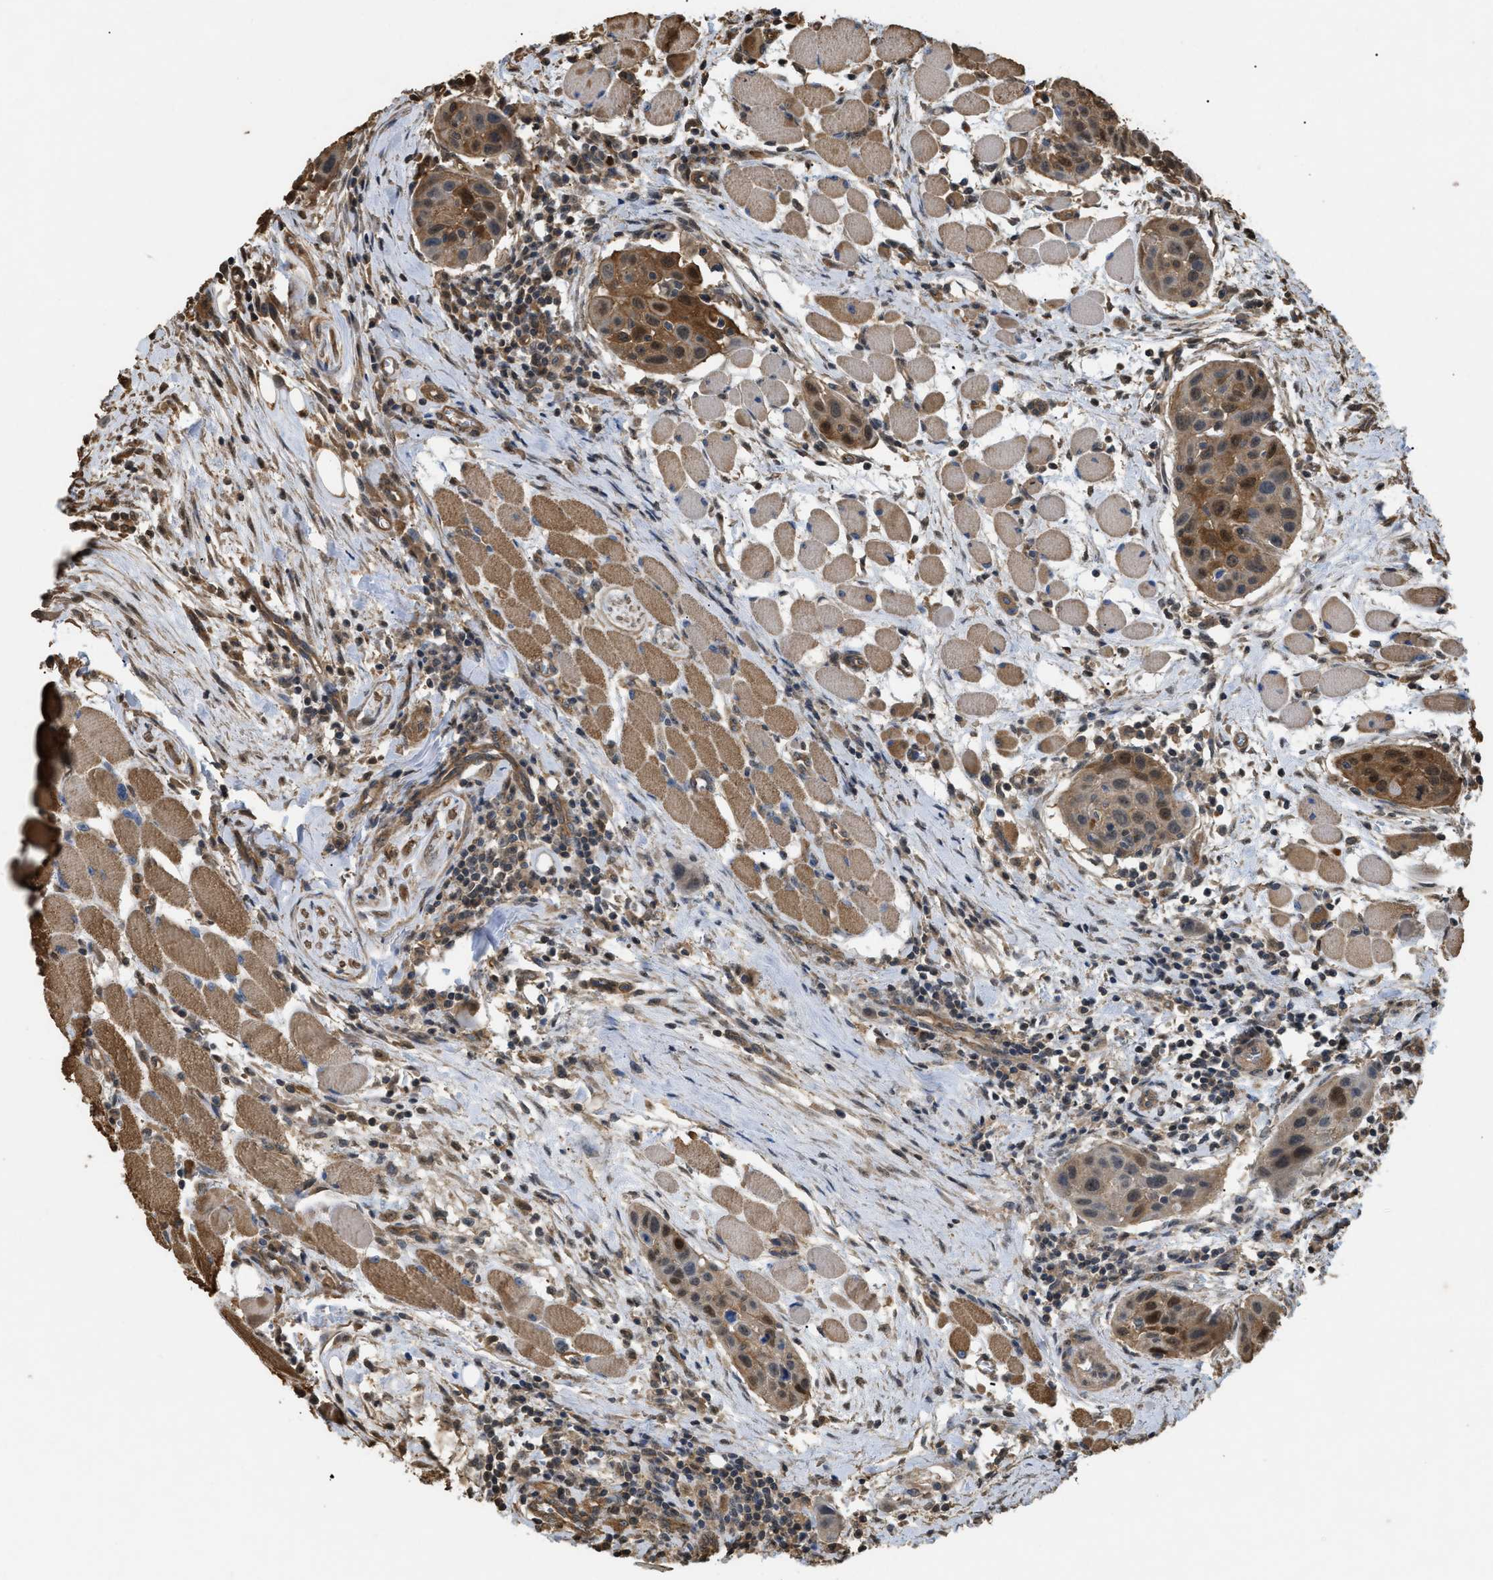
{"staining": {"intensity": "moderate", "quantity": ">75%", "location": "cytoplasmic/membranous"}, "tissue": "head and neck cancer", "cell_type": "Tumor cells", "image_type": "cancer", "snomed": [{"axis": "morphology", "description": "Squamous cell carcinoma, NOS"}, {"axis": "topography", "description": "Oral tissue"}, {"axis": "topography", "description": "Head-Neck"}], "caption": "An image of head and neck cancer (squamous cell carcinoma) stained for a protein shows moderate cytoplasmic/membranous brown staining in tumor cells.", "gene": "CALM1", "patient": {"sex": "female", "age": 50}}